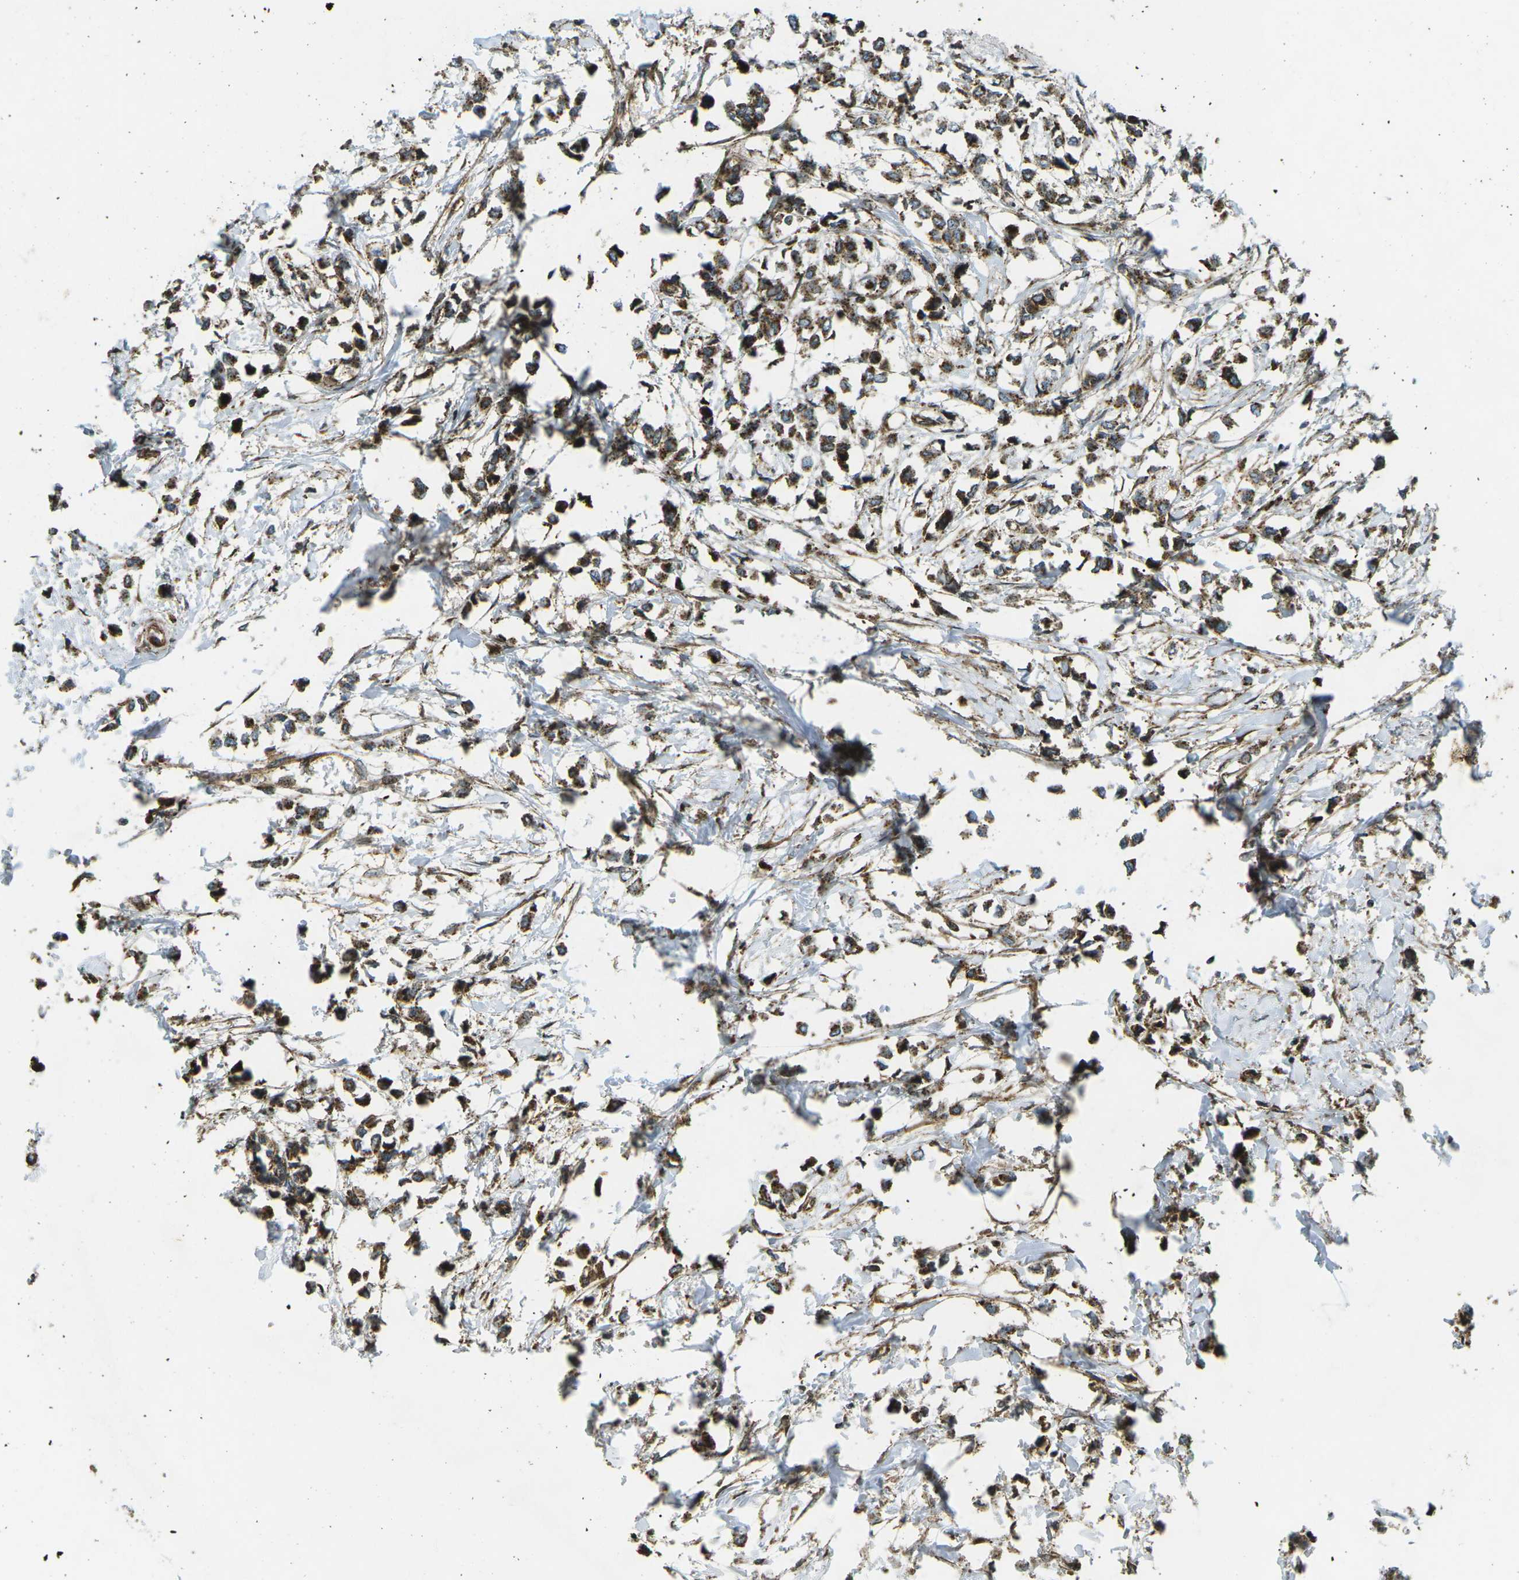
{"staining": {"intensity": "strong", "quantity": ">75%", "location": "cytoplasmic/membranous"}, "tissue": "breast cancer", "cell_type": "Tumor cells", "image_type": "cancer", "snomed": [{"axis": "morphology", "description": "Lobular carcinoma"}, {"axis": "topography", "description": "Breast"}], "caption": "Protein staining by immunohistochemistry (IHC) displays strong cytoplasmic/membranous expression in approximately >75% of tumor cells in breast lobular carcinoma.", "gene": "CHMP3", "patient": {"sex": "female", "age": 51}}